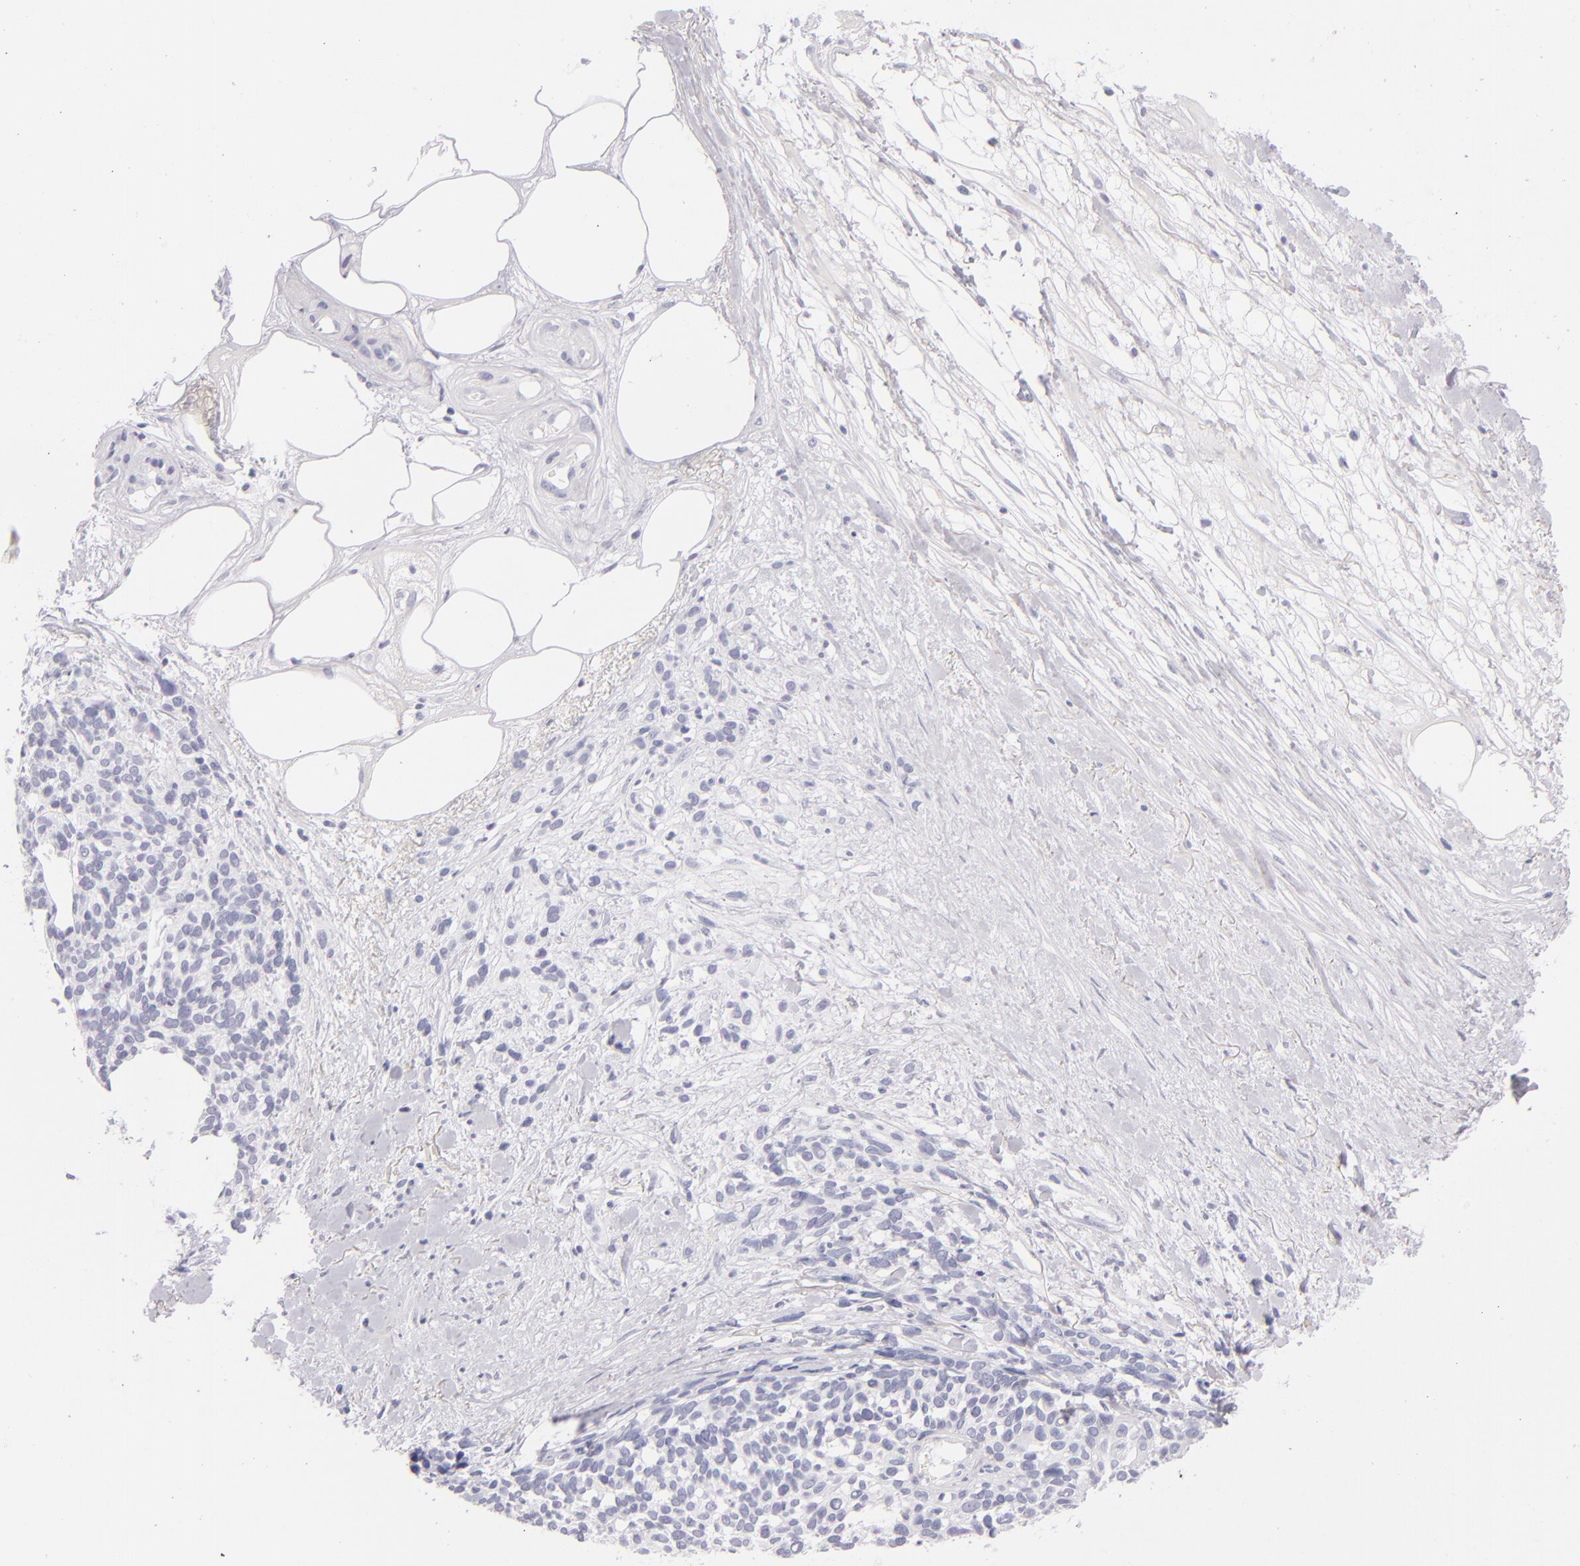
{"staining": {"intensity": "negative", "quantity": "none", "location": "none"}, "tissue": "melanoma", "cell_type": "Tumor cells", "image_type": "cancer", "snomed": [{"axis": "morphology", "description": "Malignant melanoma, NOS"}, {"axis": "topography", "description": "Skin"}], "caption": "Immunohistochemistry of malignant melanoma exhibits no expression in tumor cells.", "gene": "CD207", "patient": {"sex": "female", "age": 85}}